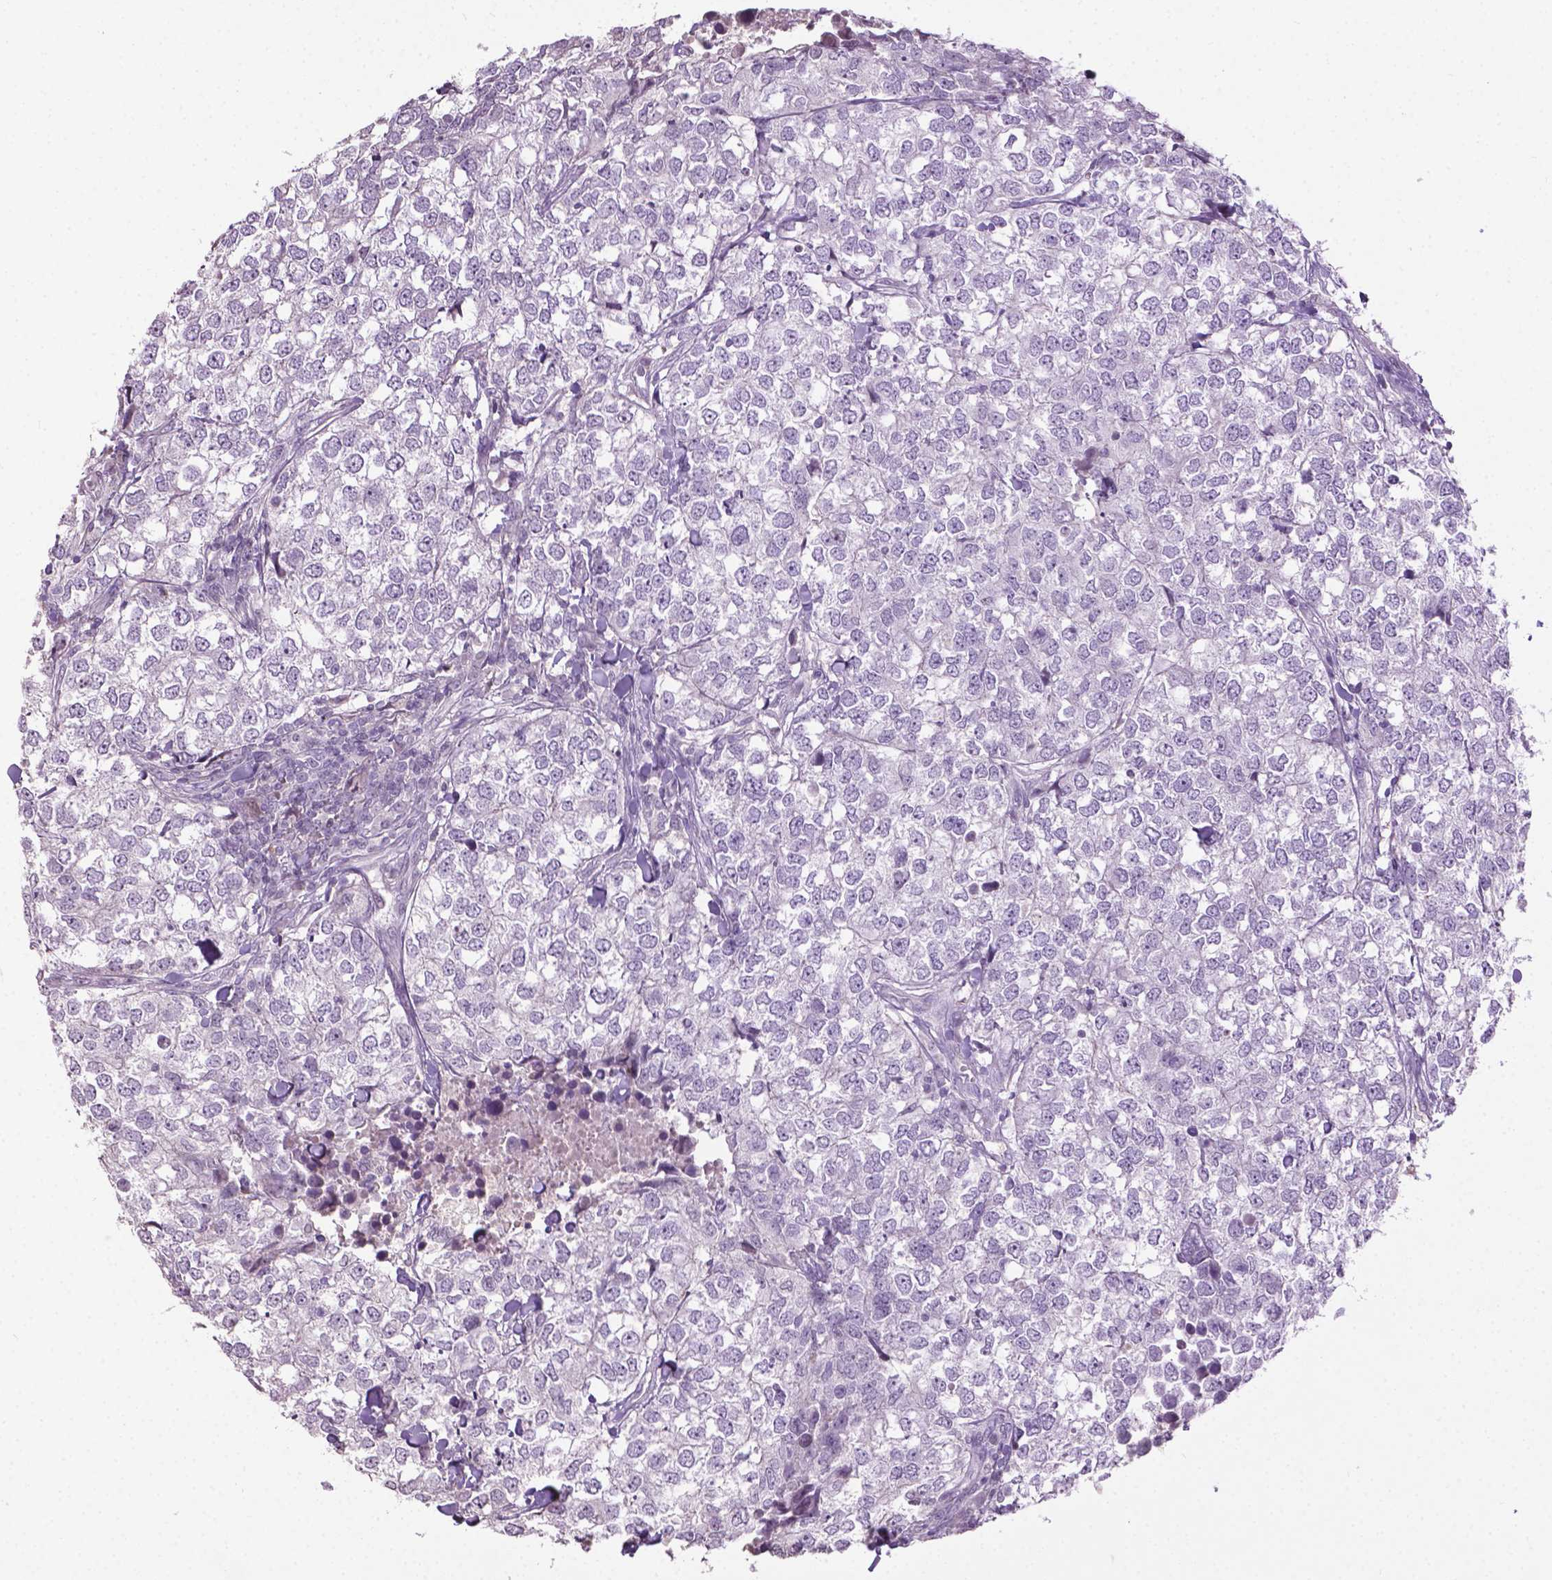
{"staining": {"intensity": "negative", "quantity": "none", "location": "none"}, "tissue": "breast cancer", "cell_type": "Tumor cells", "image_type": "cancer", "snomed": [{"axis": "morphology", "description": "Duct carcinoma"}, {"axis": "topography", "description": "Breast"}], "caption": "The IHC micrograph has no significant expression in tumor cells of breast cancer (infiltrating ductal carcinoma) tissue.", "gene": "NTNG2", "patient": {"sex": "female", "age": 30}}